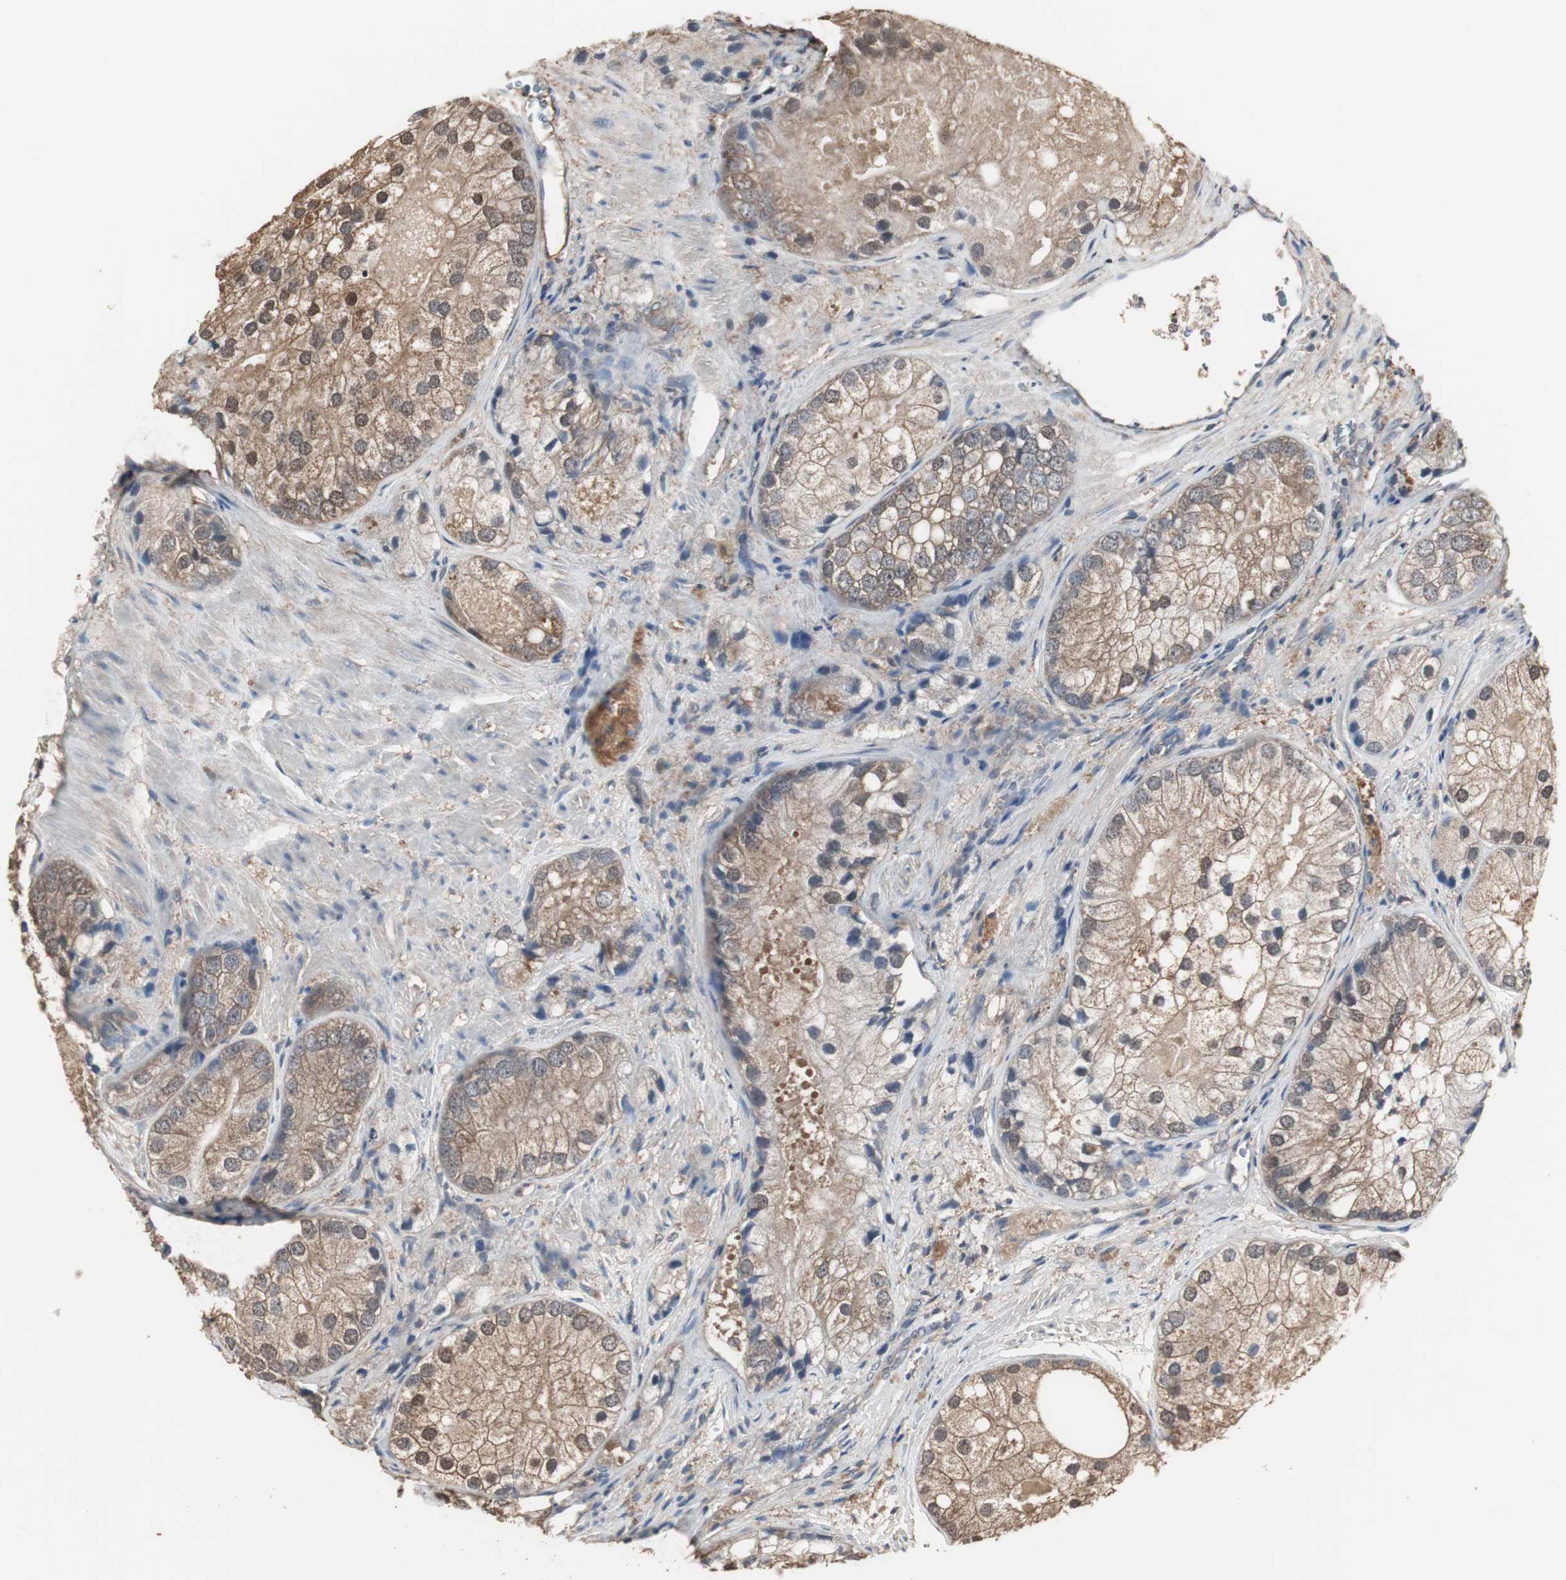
{"staining": {"intensity": "moderate", "quantity": ">75%", "location": "cytoplasmic/membranous,nuclear"}, "tissue": "prostate cancer", "cell_type": "Tumor cells", "image_type": "cancer", "snomed": [{"axis": "morphology", "description": "Adenocarcinoma, Low grade"}, {"axis": "topography", "description": "Prostate"}], "caption": "Moderate cytoplasmic/membranous and nuclear staining for a protein is appreciated in approximately >75% of tumor cells of prostate cancer using immunohistochemistry.", "gene": "HPRT1", "patient": {"sex": "male", "age": 69}}